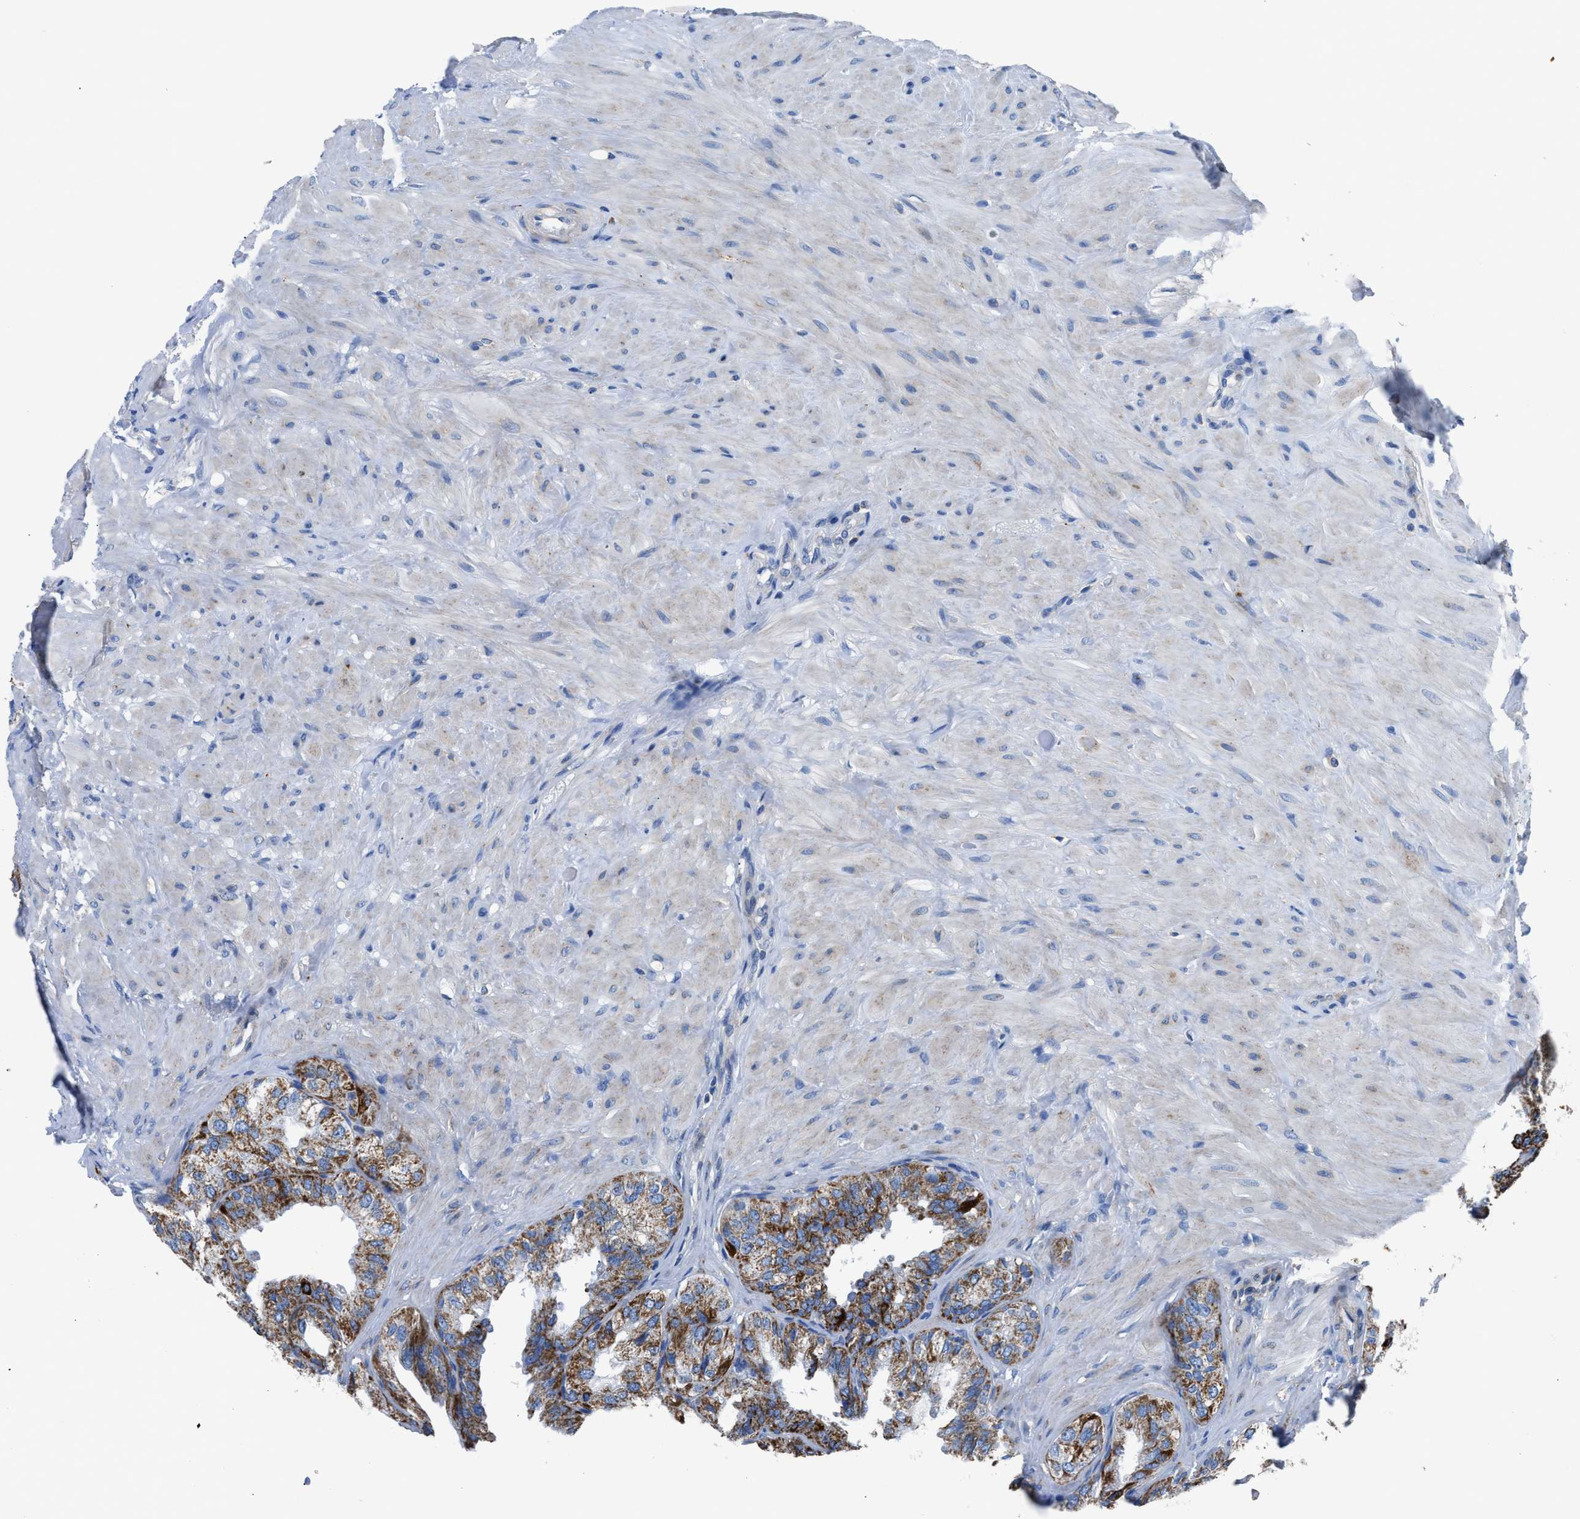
{"staining": {"intensity": "moderate", "quantity": ">75%", "location": "cytoplasmic/membranous"}, "tissue": "seminal vesicle", "cell_type": "Glandular cells", "image_type": "normal", "snomed": [{"axis": "morphology", "description": "Normal tissue, NOS"}, {"axis": "topography", "description": "Seminal veicle"}], "caption": "Immunohistochemical staining of unremarkable human seminal vesicle exhibits moderate cytoplasmic/membranous protein expression in about >75% of glandular cells.", "gene": "ZDHHC3", "patient": {"sex": "male", "age": 68}}